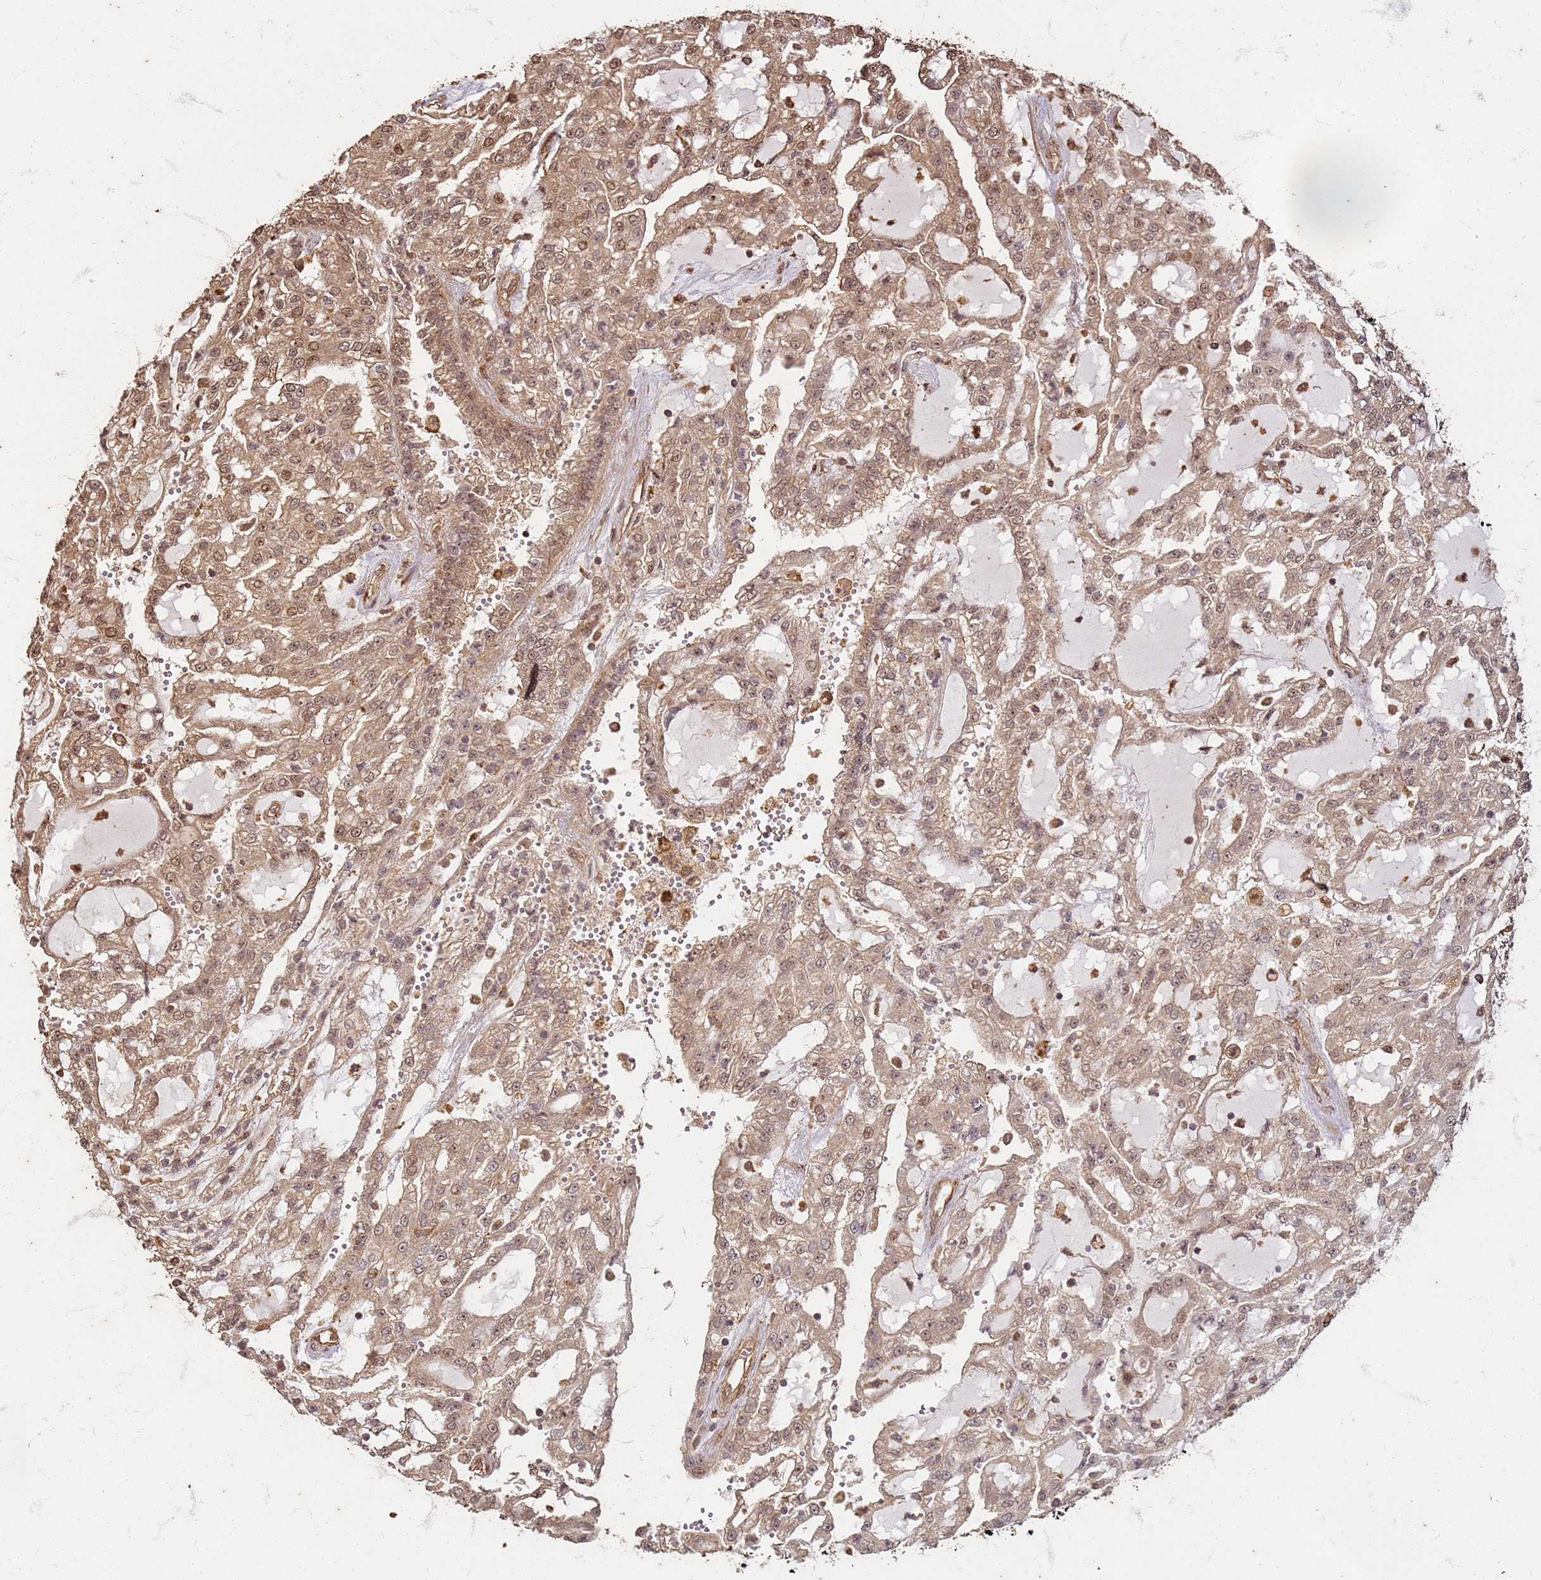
{"staining": {"intensity": "moderate", "quantity": ">75%", "location": "cytoplasmic/membranous,nuclear"}, "tissue": "renal cancer", "cell_type": "Tumor cells", "image_type": "cancer", "snomed": [{"axis": "morphology", "description": "Adenocarcinoma, NOS"}, {"axis": "topography", "description": "Kidney"}], "caption": "An IHC photomicrograph of neoplastic tissue is shown. Protein staining in brown shows moderate cytoplasmic/membranous and nuclear positivity in renal cancer (adenocarcinoma) within tumor cells. Nuclei are stained in blue.", "gene": "KIF26A", "patient": {"sex": "male", "age": 63}}